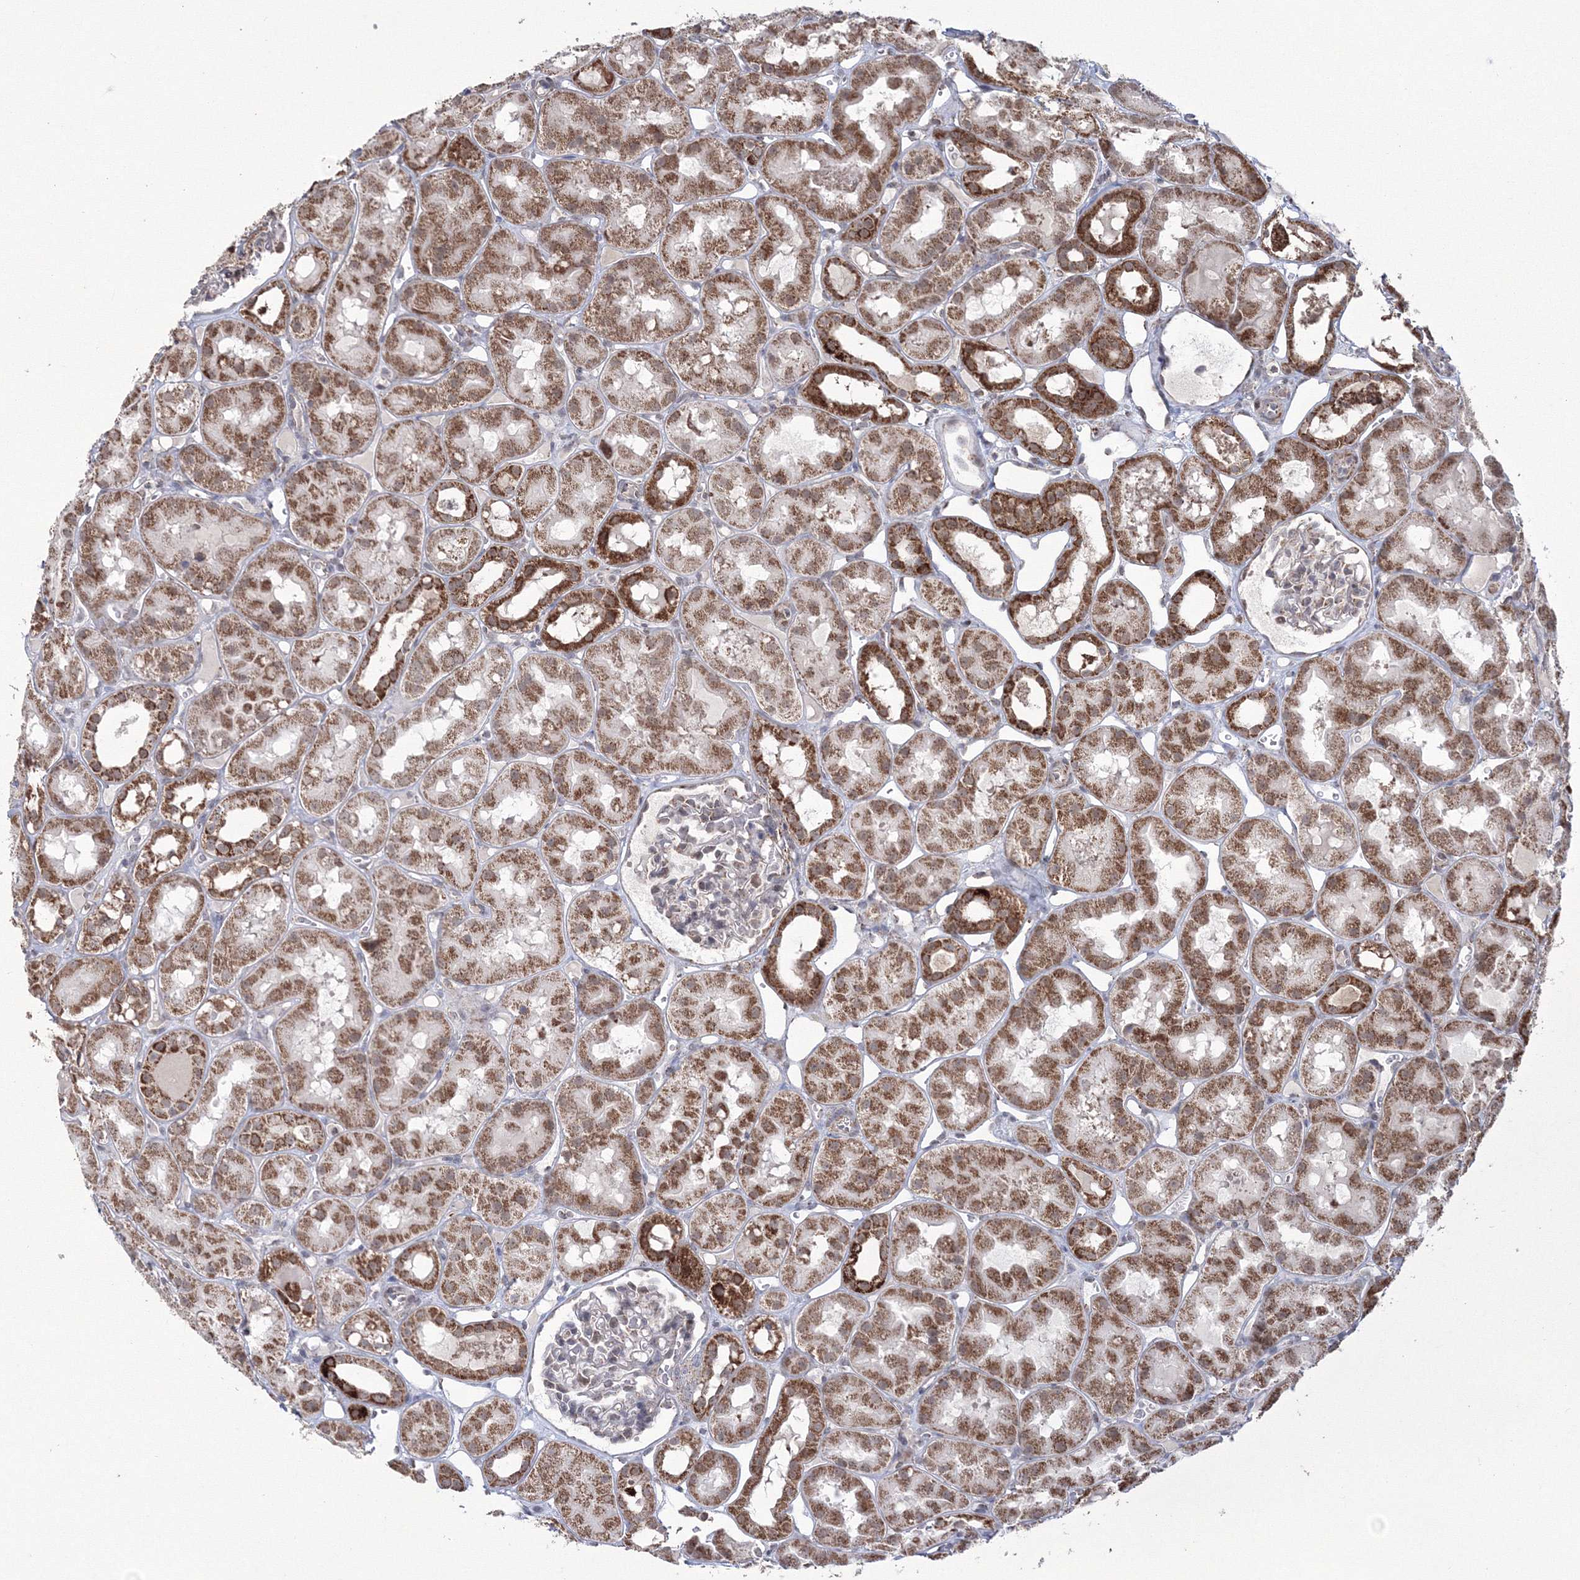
{"staining": {"intensity": "negative", "quantity": "none", "location": "none"}, "tissue": "kidney", "cell_type": "Cells in glomeruli", "image_type": "normal", "snomed": [{"axis": "morphology", "description": "Normal tissue, NOS"}, {"axis": "topography", "description": "Kidney"}], "caption": "A high-resolution histopathology image shows immunohistochemistry (IHC) staining of unremarkable kidney, which shows no significant positivity in cells in glomeruli. (Immunohistochemistry, brightfield microscopy, high magnification).", "gene": "GRSF1", "patient": {"sex": "male", "age": 16}}